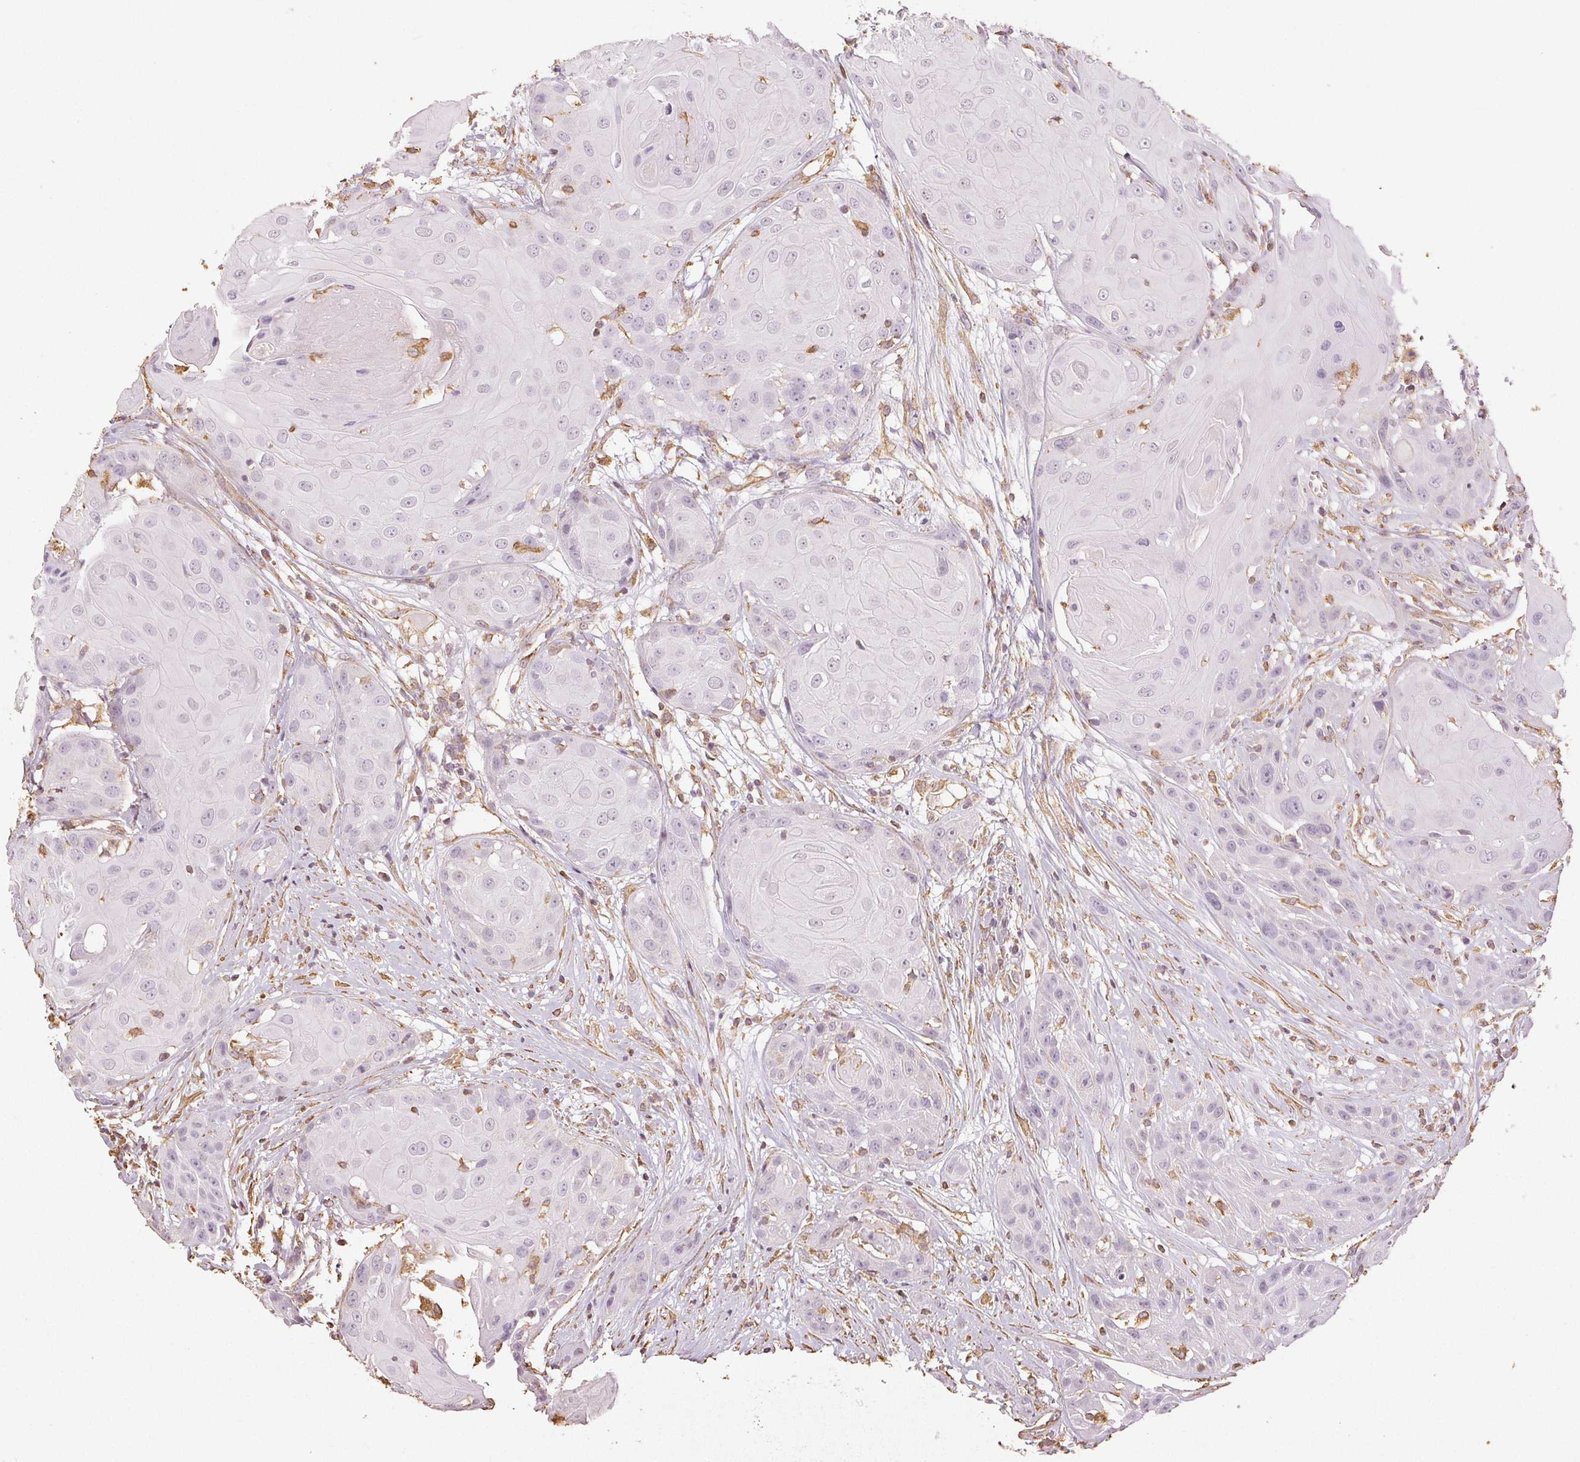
{"staining": {"intensity": "negative", "quantity": "none", "location": "none"}, "tissue": "head and neck cancer", "cell_type": "Tumor cells", "image_type": "cancer", "snomed": [{"axis": "morphology", "description": "Squamous cell carcinoma, NOS"}, {"axis": "topography", "description": "Skin"}, {"axis": "topography", "description": "Head-Neck"}], "caption": "A high-resolution micrograph shows immunohistochemistry staining of head and neck cancer (squamous cell carcinoma), which displays no significant positivity in tumor cells.", "gene": "COL7A1", "patient": {"sex": "male", "age": 80}}